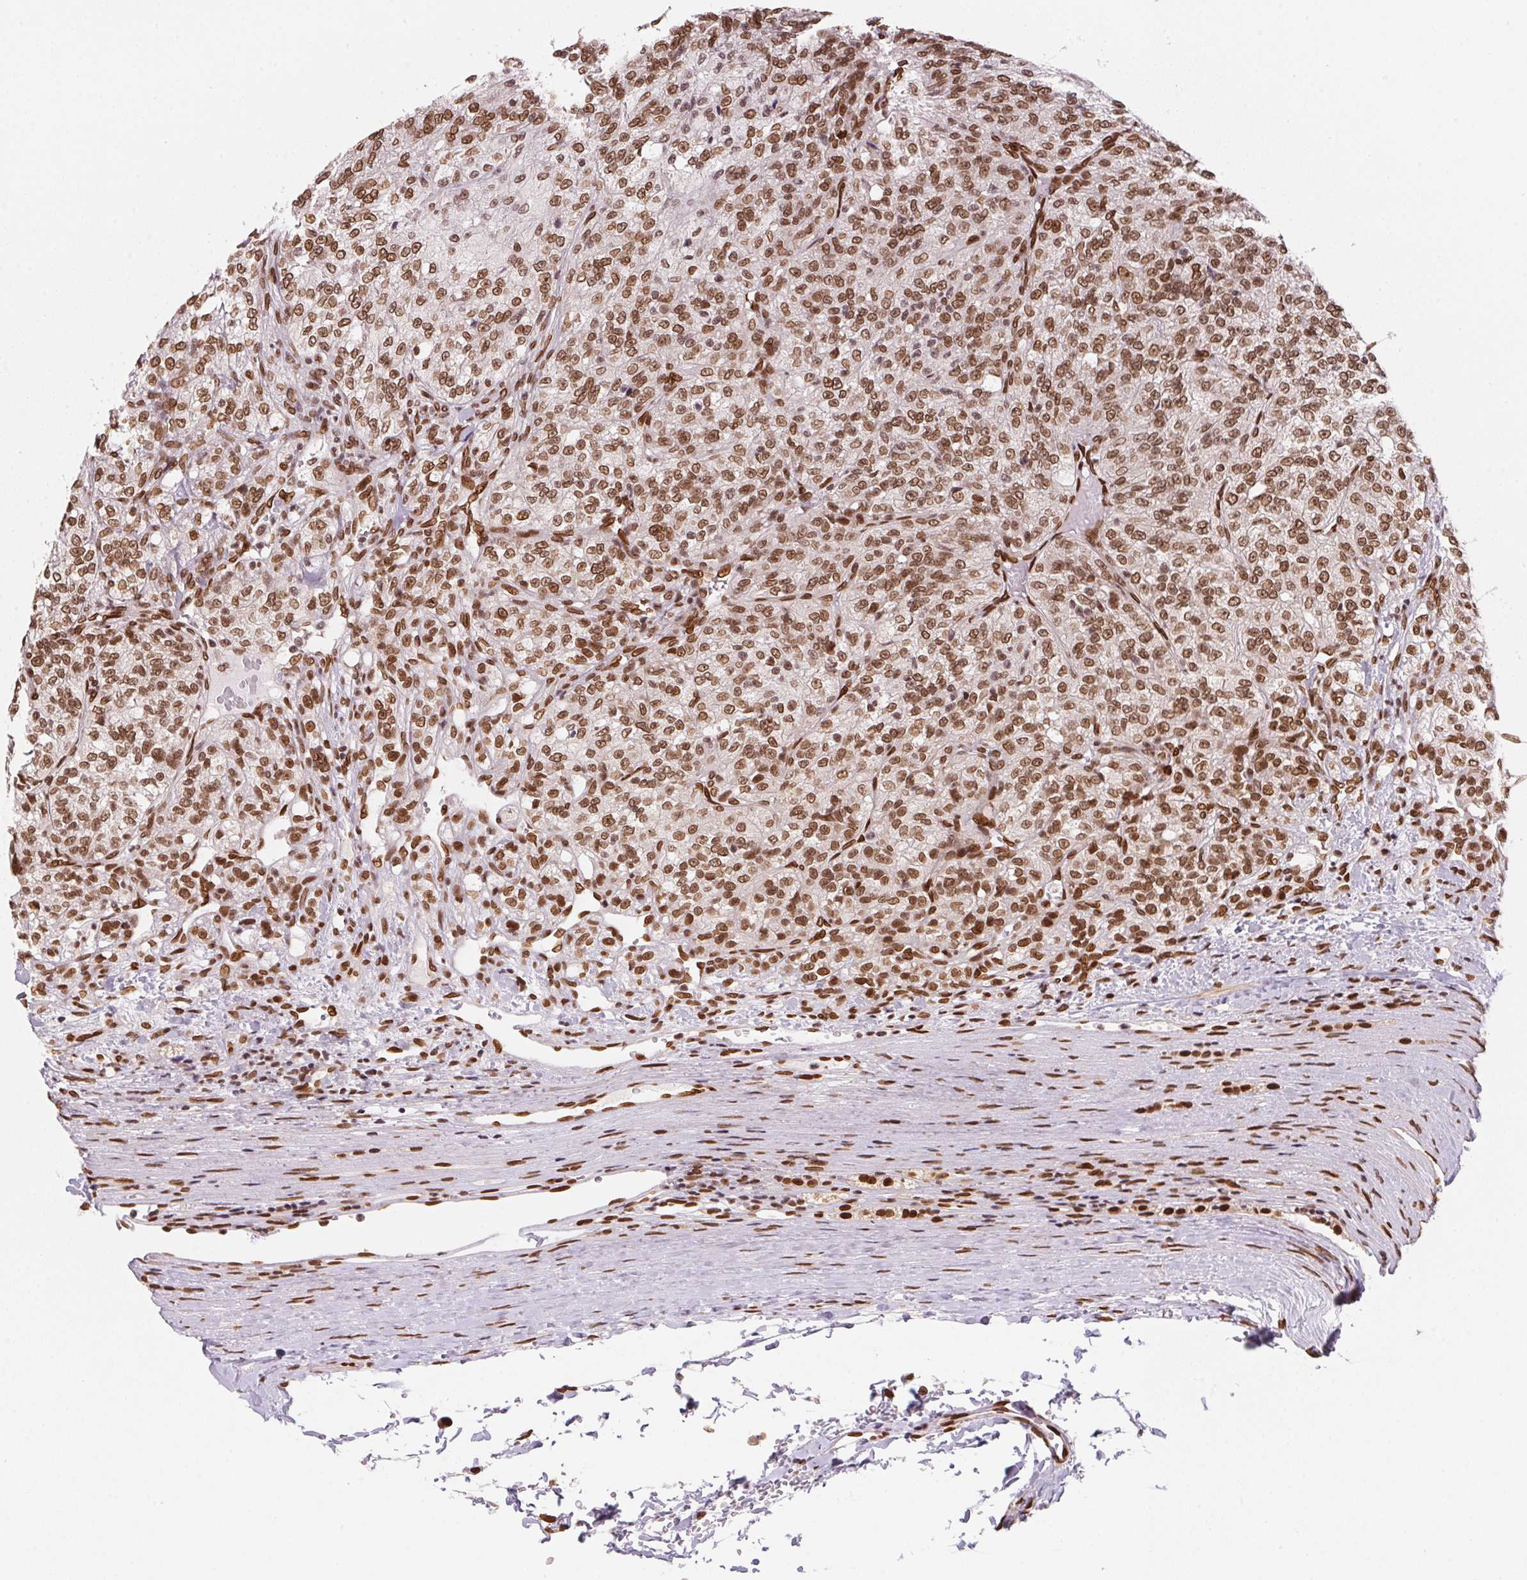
{"staining": {"intensity": "moderate", "quantity": ">75%", "location": "cytoplasmic/membranous,nuclear"}, "tissue": "renal cancer", "cell_type": "Tumor cells", "image_type": "cancer", "snomed": [{"axis": "morphology", "description": "Adenocarcinoma, NOS"}, {"axis": "topography", "description": "Kidney"}], "caption": "DAB immunohistochemical staining of human renal cancer shows moderate cytoplasmic/membranous and nuclear protein positivity in about >75% of tumor cells.", "gene": "SAP30BP", "patient": {"sex": "female", "age": 63}}